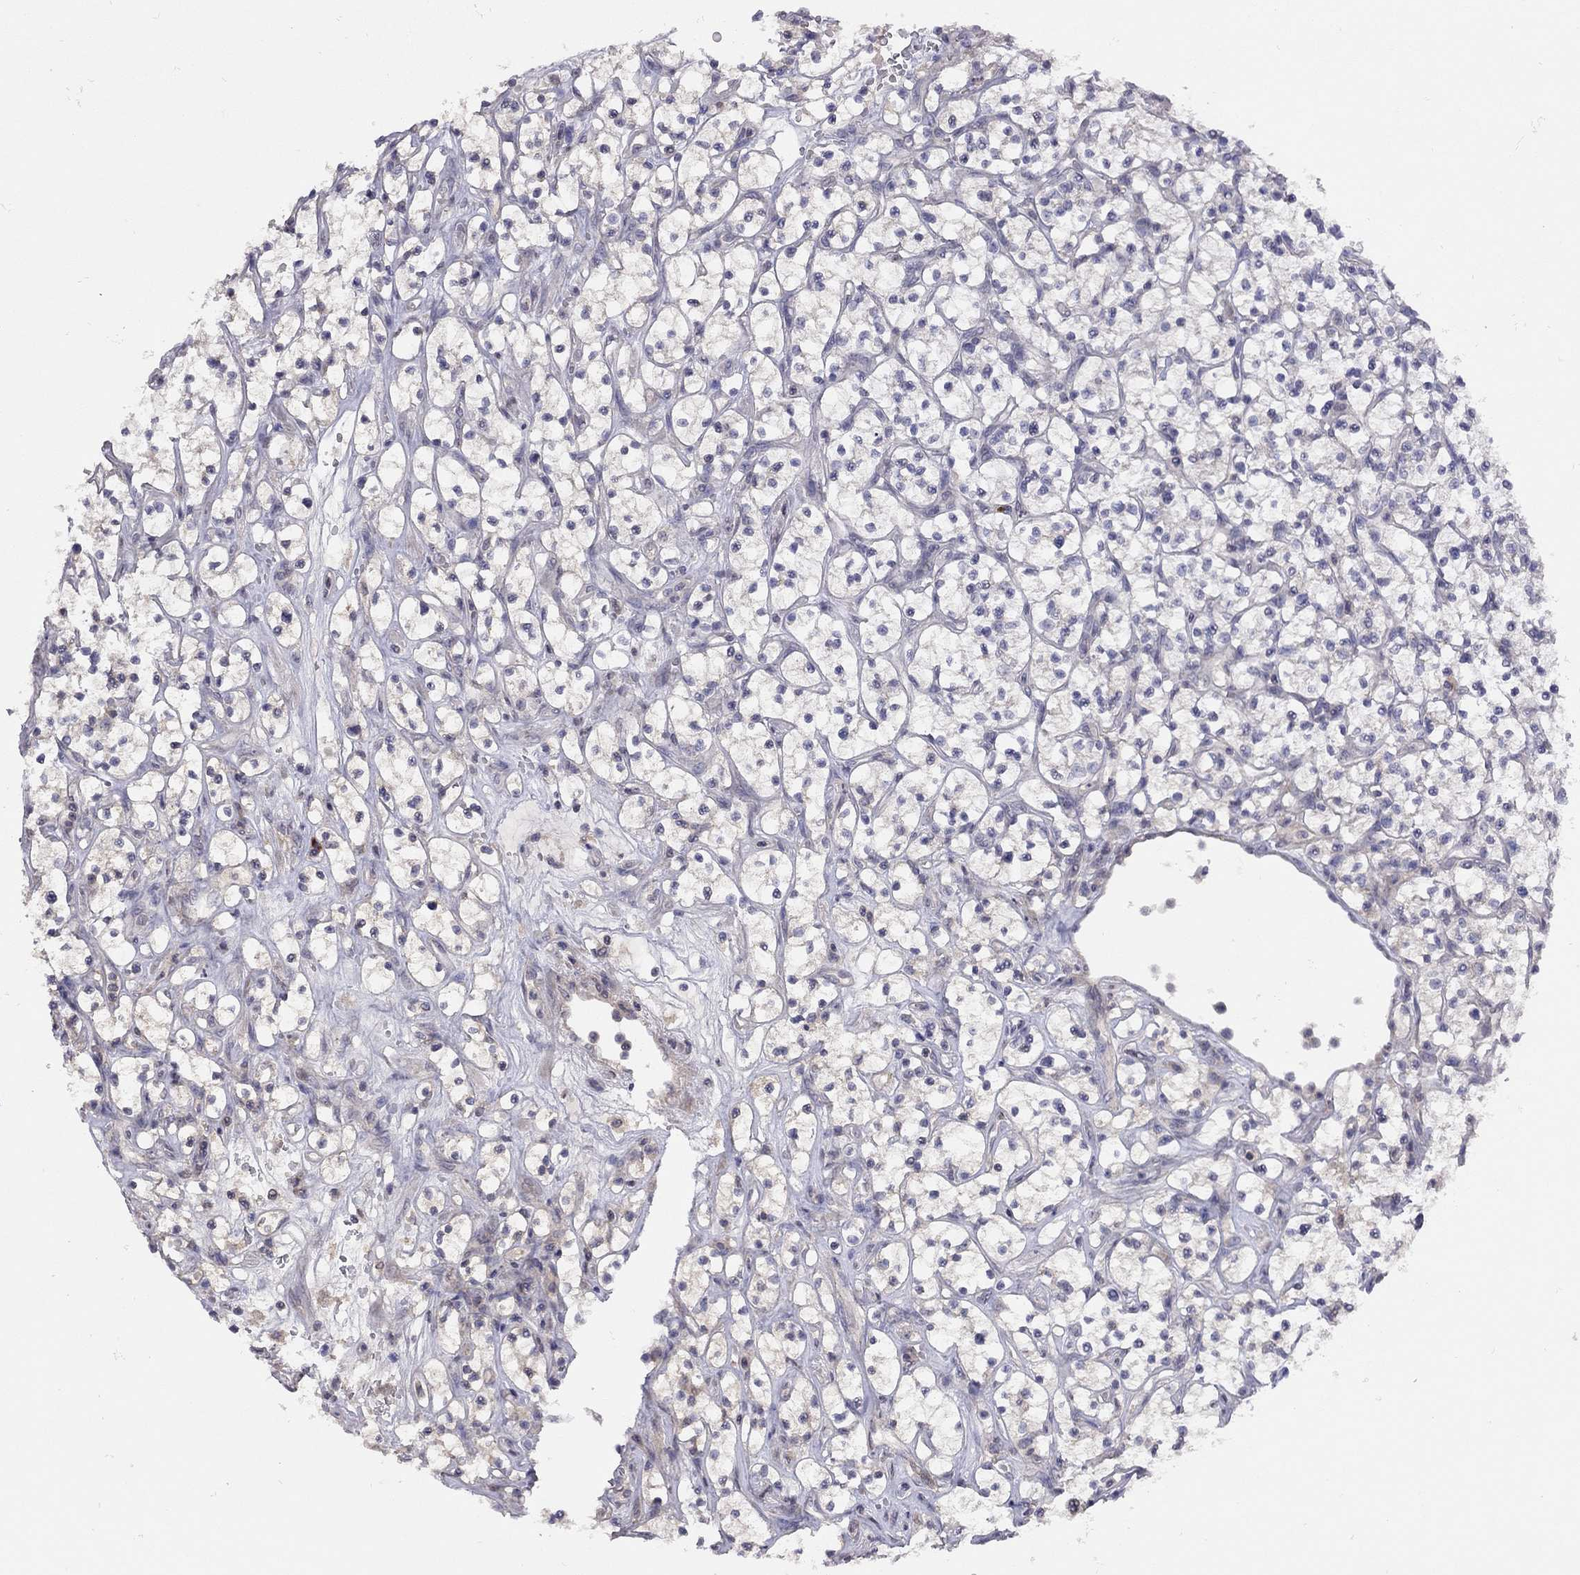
{"staining": {"intensity": "weak", "quantity": "<25%", "location": "cytoplasmic/membranous"}, "tissue": "renal cancer", "cell_type": "Tumor cells", "image_type": "cancer", "snomed": [{"axis": "morphology", "description": "Adenocarcinoma, NOS"}, {"axis": "topography", "description": "Kidney"}], "caption": "This is an immunohistochemistry micrograph of renal adenocarcinoma. There is no staining in tumor cells.", "gene": "RTP5", "patient": {"sex": "female", "age": 64}}